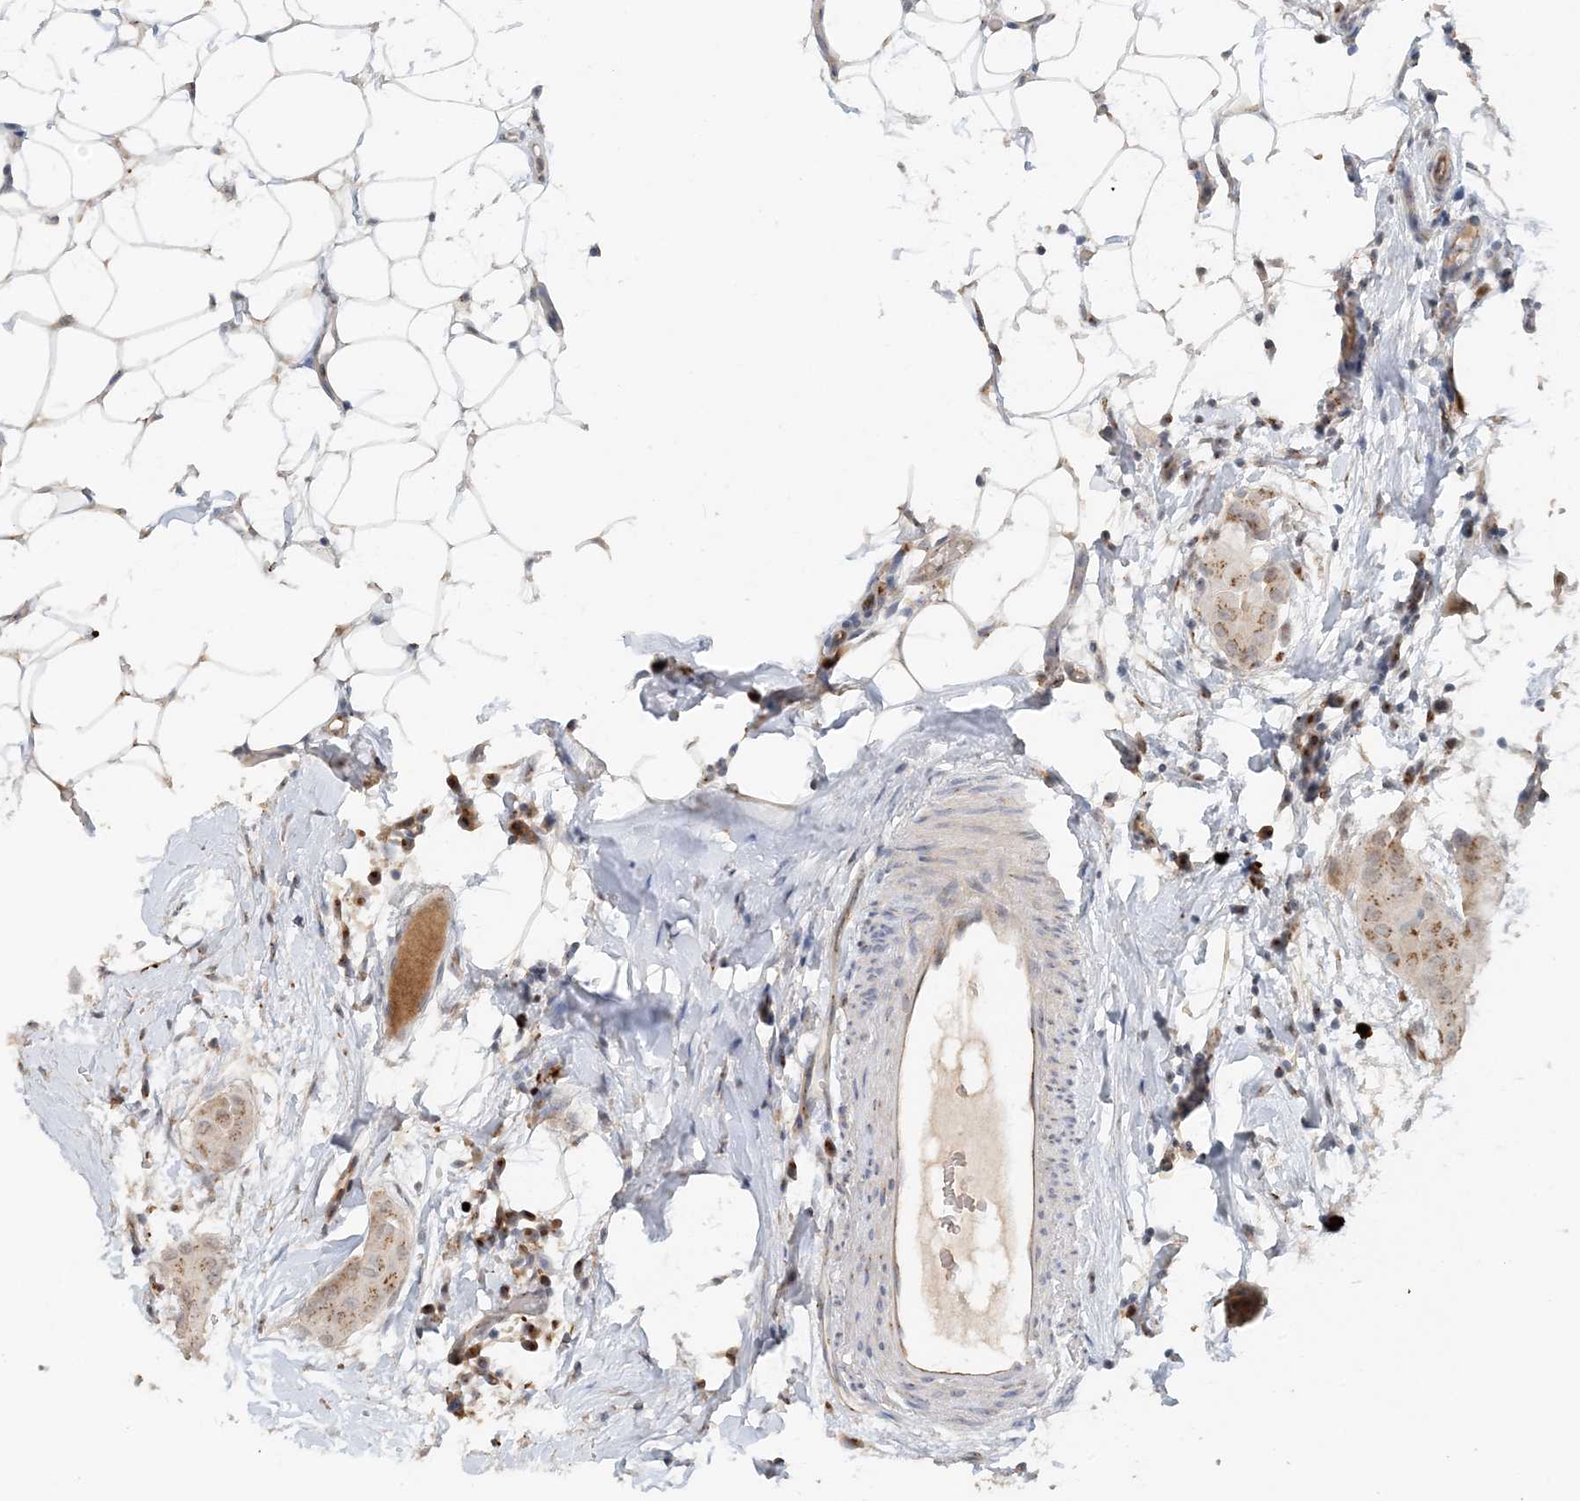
{"staining": {"intensity": "moderate", "quantity": ">75%", "location": "cytoplasmic/membranous"}, "tissue": "thyroid cancer", "cell_type": "Tumor cells", "image_type": "cancer", "snomed": [{"axis": "morphology", "description": "Papillary adenocarcinoma, NOS"}, {"axis": "topography", "description": "Thyroid gland"}], "caption": "There is medium levels of moderate cytoplasmic/membranous staining in tumor cells of thyroid cancer, as demonstrated by immunohistochemical staining (brown color).", "gene": "ZCCHC4", "patient": {"sex": "male", "age": 33}}